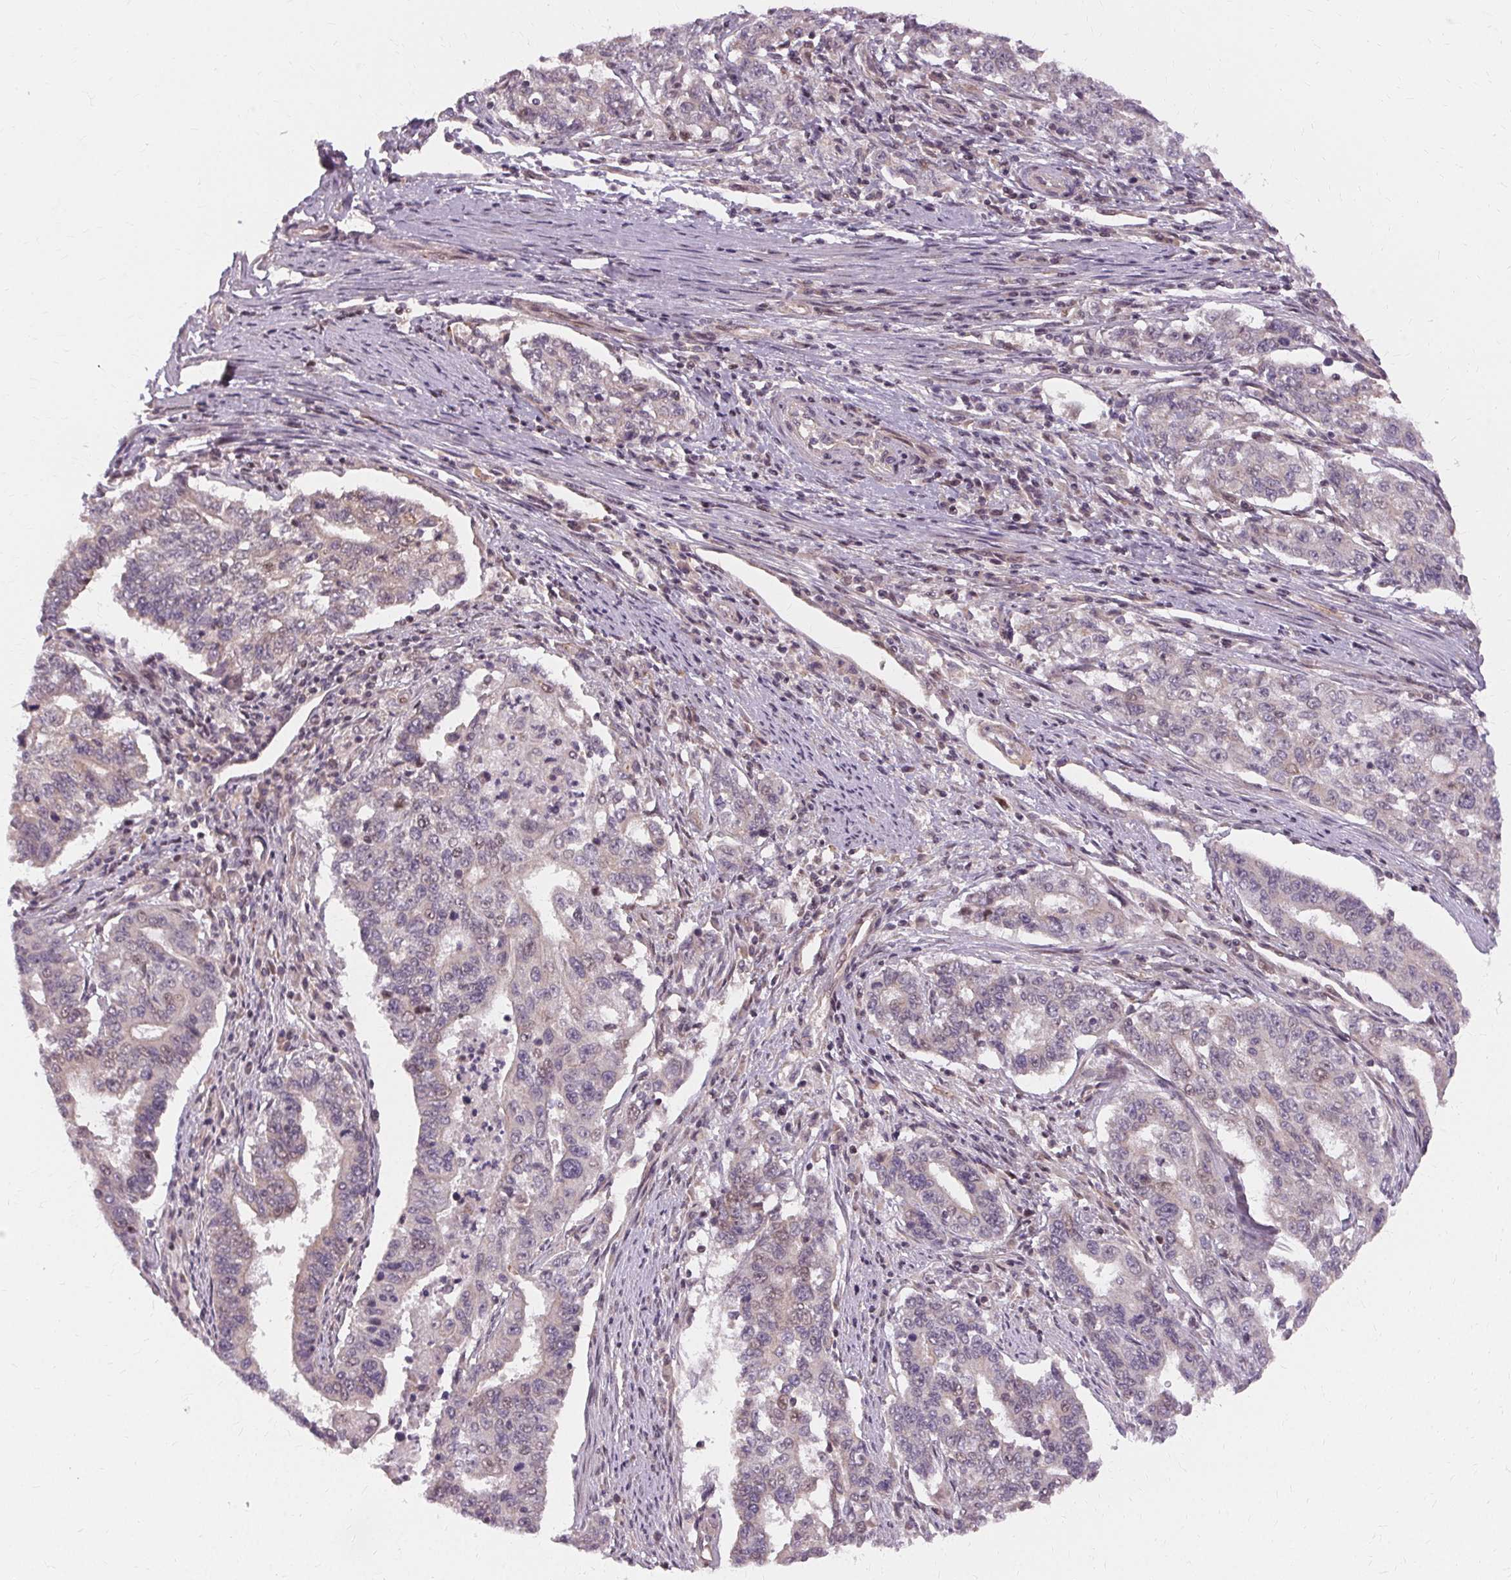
{"staining": {"intensity": "negative", "quantity": "none", "location": "none"}, "tissue": "endometrial cancer", "cell_type": "Tumor cells", "image_type": "cancer", "snomed": [{"axis": "morphology", "description": "Adenocarcinoma, NOS"}, {"axis": "topography", "description": "Uterus"}], "caption": "This is an immunohistochemistry micrograph of endometrial cancer (adenocarcinoma). There is no expression in tumor cells.", "gene": "USP8", "patient": {"sex": "female", "age": 59}}